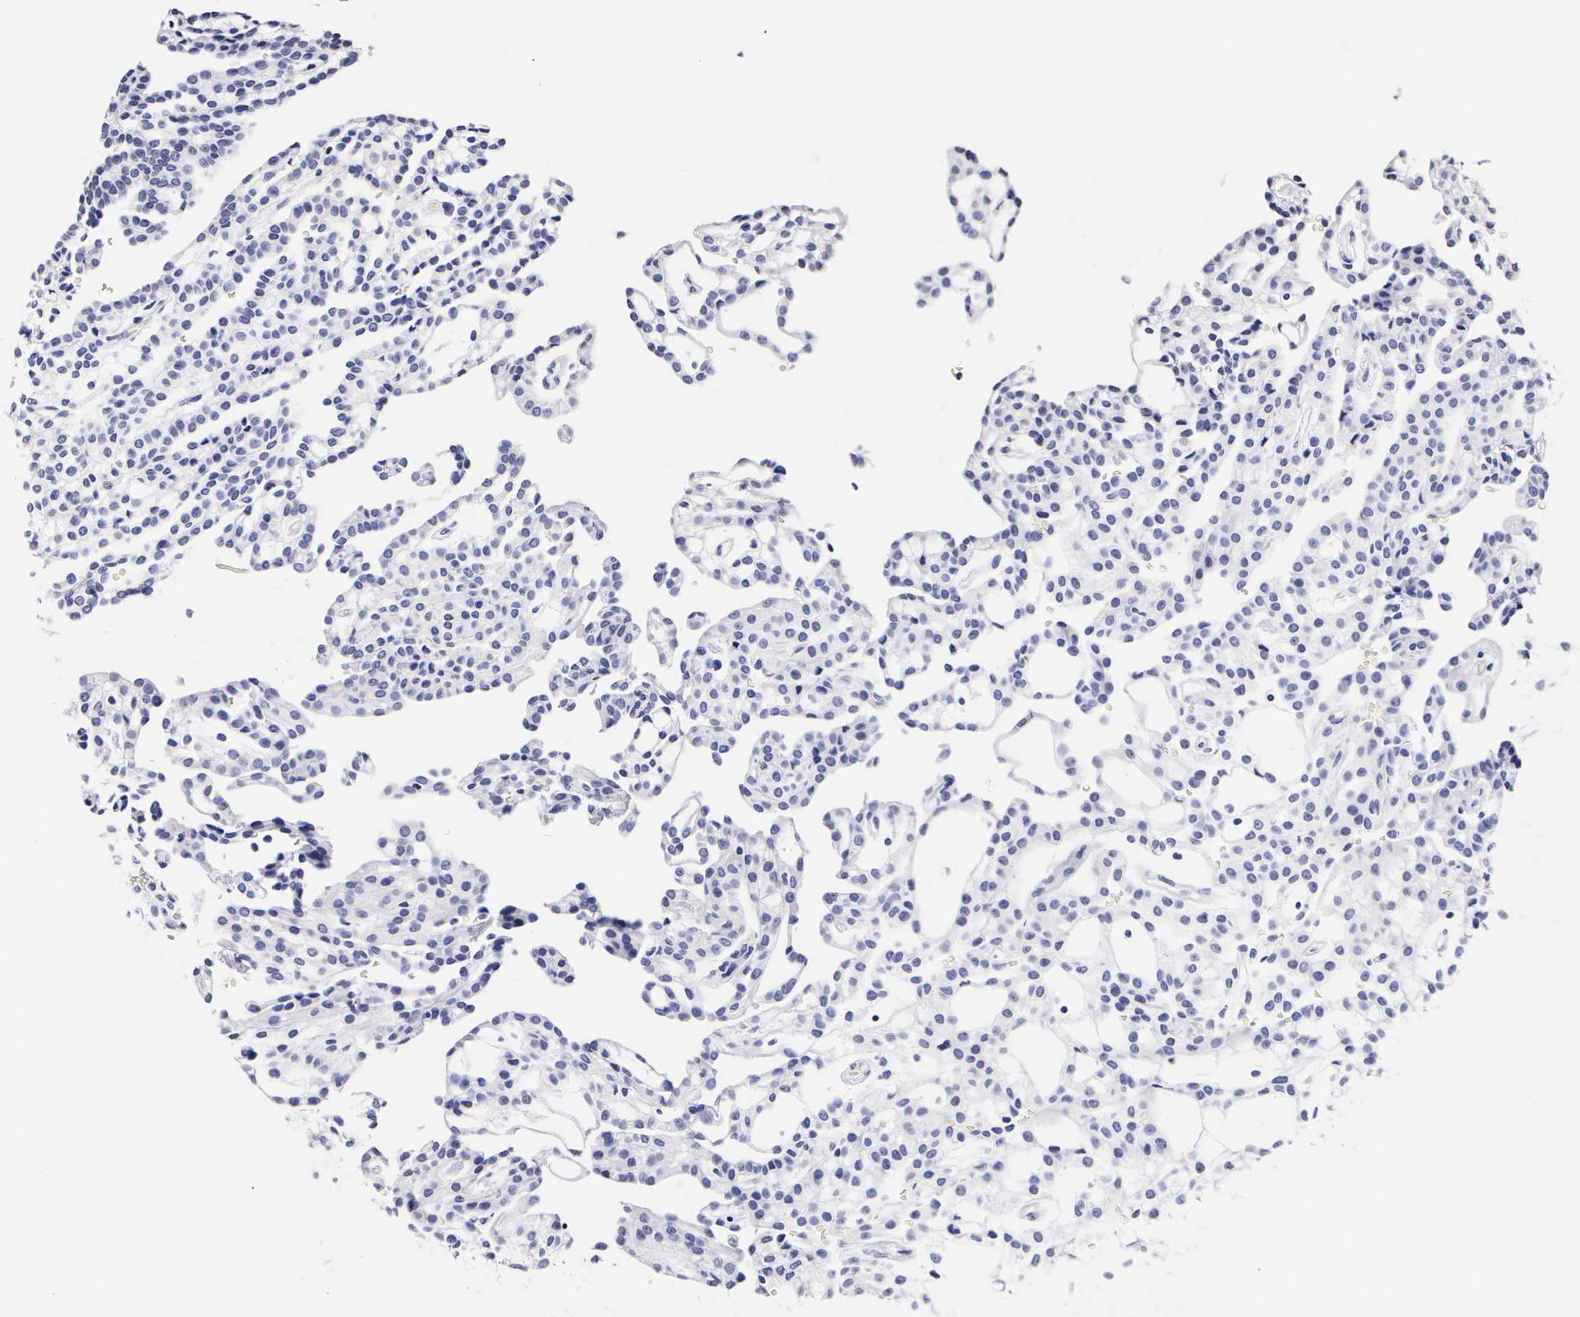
{"staining": {"intensity": "negative", "quantity": "none", "location": "none"}, "tissue": "renal cancer", "cell_type": "Tumor cells", "image_type": "cancer", "snomed": [{"axis": "morphology", "description": "Adenocarcinoma, NOS"}, {"axis": "topography", "description": "Kidney"}], "caption": "This is an IHC histopathology image of human adenocarcinoma (renal). There is no staining in tumor cells.", "gene": "RNASE6", "patient": {"sex": "male", "age": 63}}